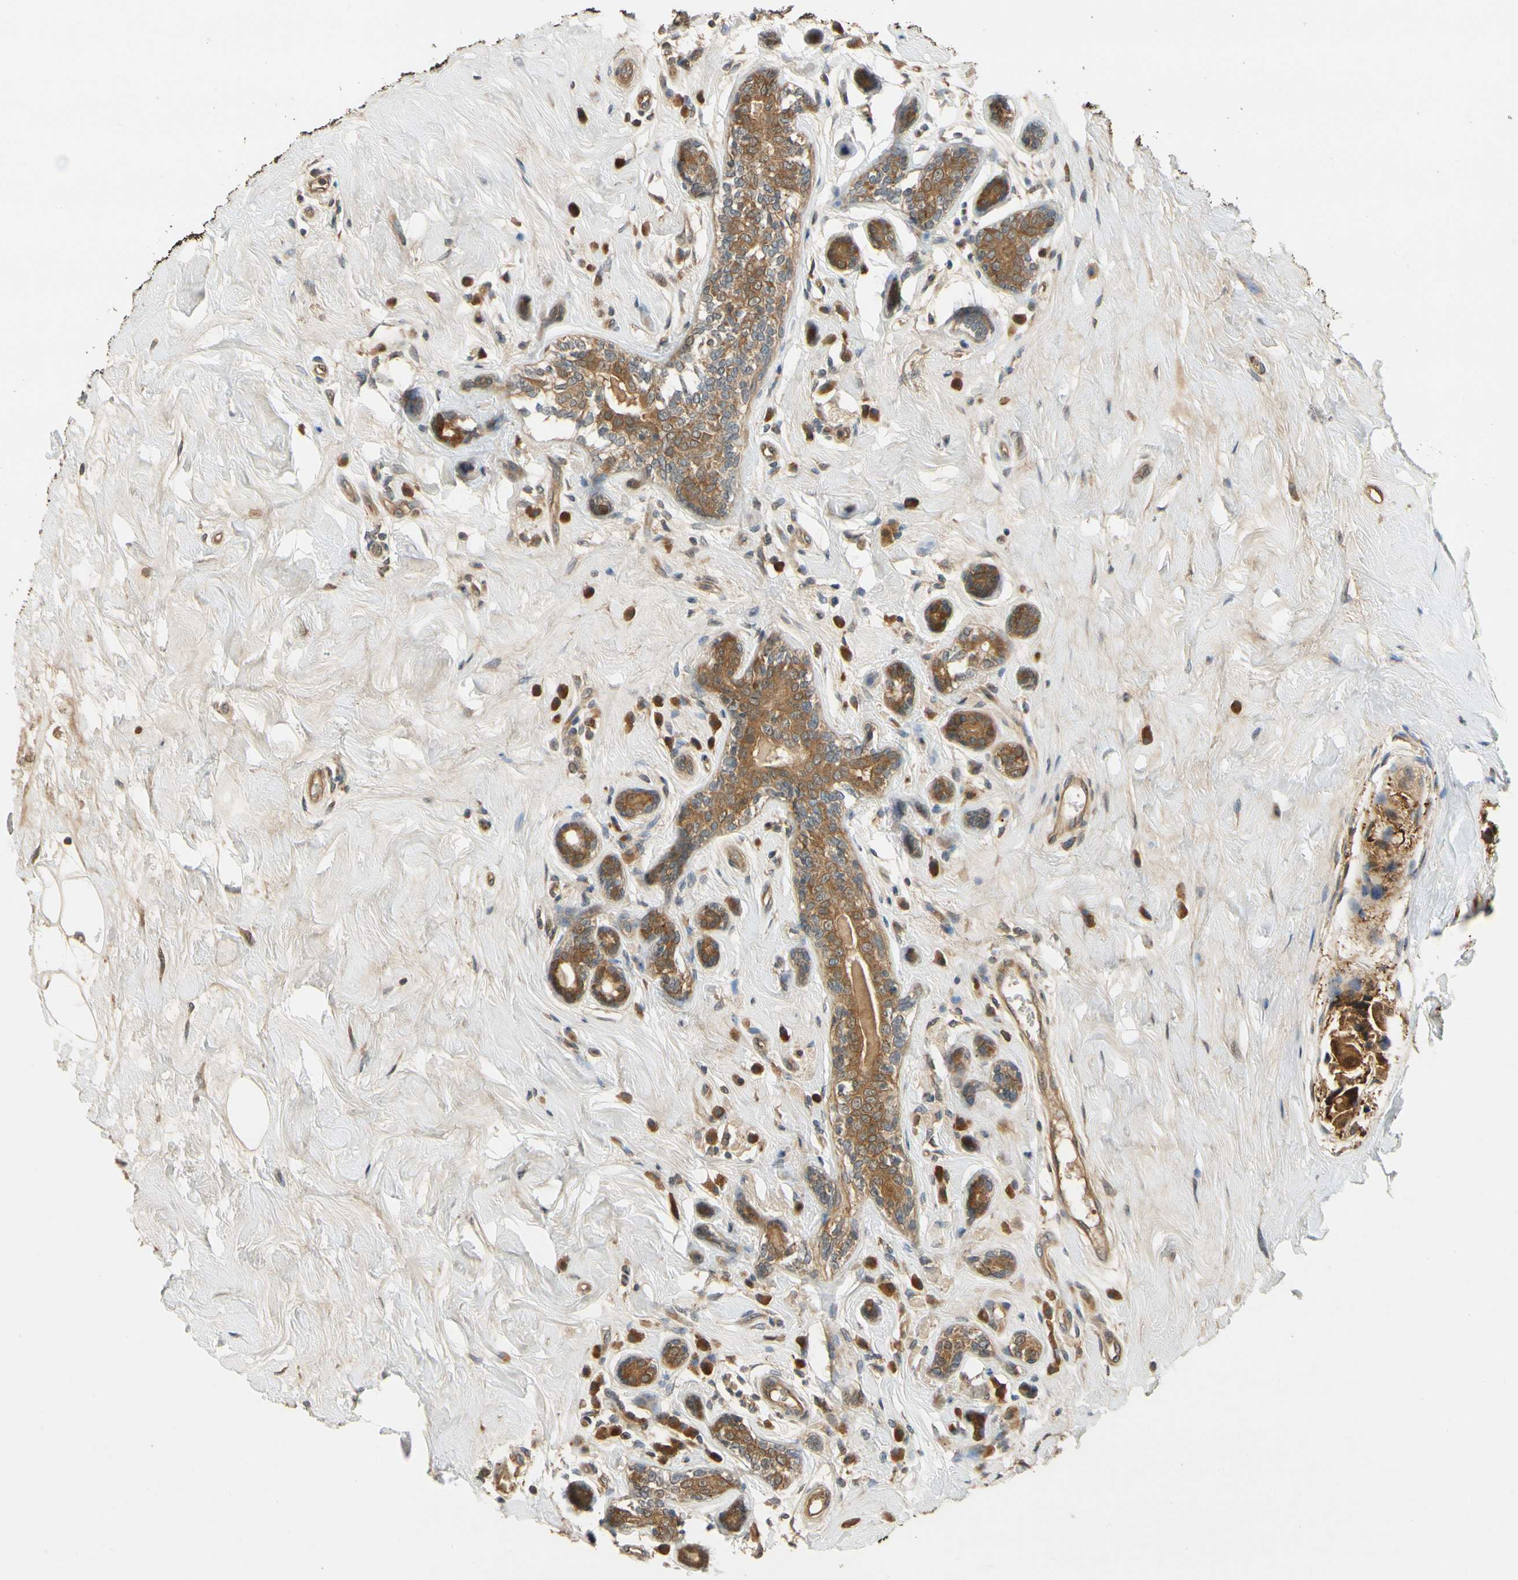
{"staining": {"intensity": "strong", "quantity": ">75%", "location": "cytoplasmic/membranous"}, "tissue": "breast cancer", "cell_type": "Tumor cells", "image_type": "cancer", "snomed": [{"axis": "morphology", "description": "Normal tissue, NOS"}, {"axis": "morphology", "description": "Duct carcinoma"}, {"axis": "topography", "description": "Breast"}], "caption": "This histopathology image reveals breast infiltrating ductal carcinoma stained with immunohistochemistry (IHC) to label a protein in brown. The cytoplasmic/membranous of tumor cells show strong positivity for the protein. Nuclei are counter-stained blue.", "gene": "TDRP", "patient": {"sex": "female", "age": 39}}